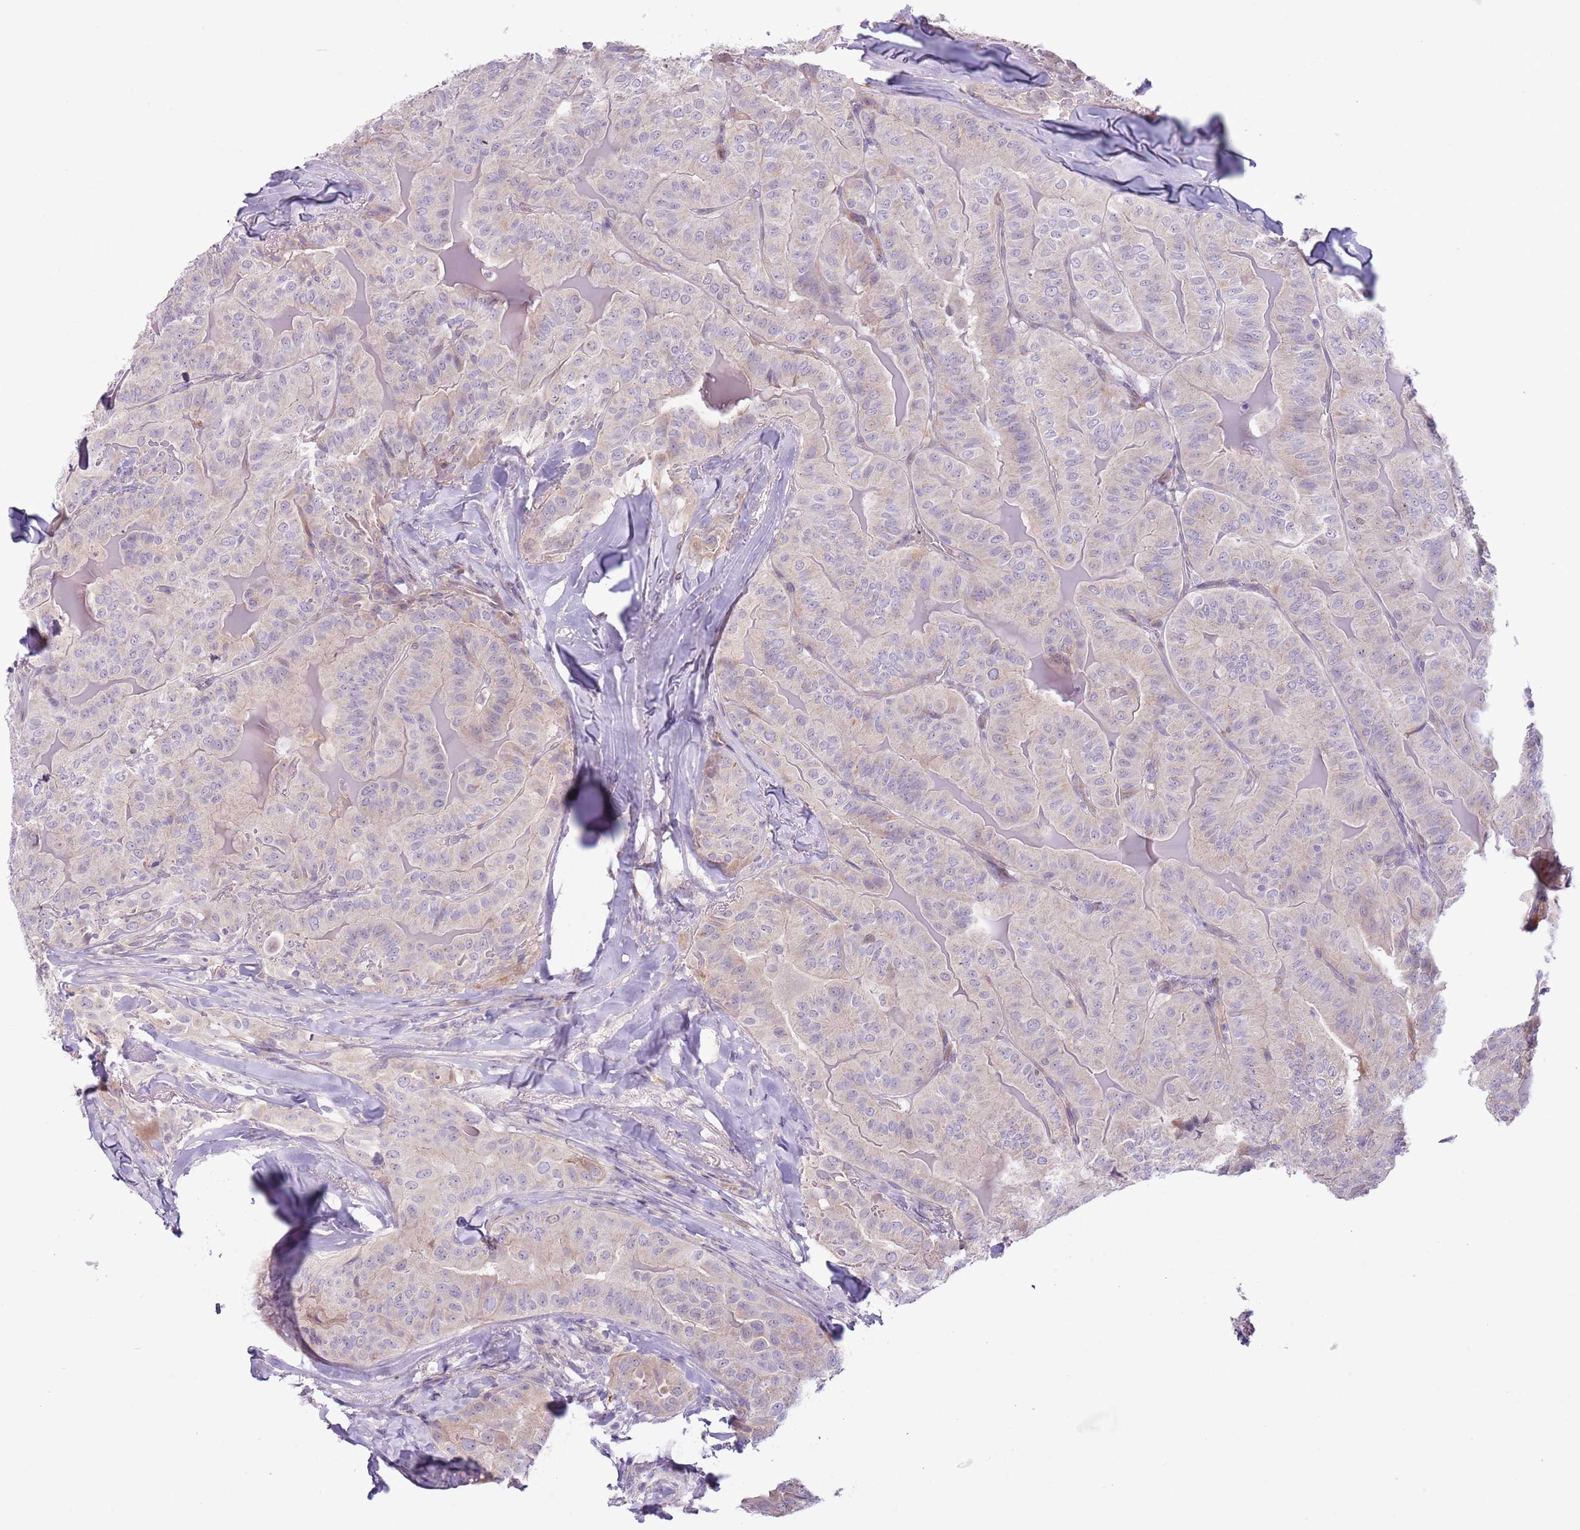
{"staining": {"intensity": "negative", "quantity": "none", "location": "none"}, "tissue": "thyroid cancer", "cell_type": "Tumor cells", "image_type": "cancer", "snomed": [{"axis": "morphology", "description": "Papillary adenocarcinoma, NOS"}, {"axis": "topography", "description": "Thyroid gland"}], "caption": "Thyroid papillary adenocarcinoma was stained to show a protein in brown. There is no significant expression in tumor cells. The staining was performed using DAB (3,3'-diaminobenzidine) to visualize the protein expression in brown, while the nuclei were stained in blue with hematoxylin (Magnification: 20x).", "gene": "MRO", "patient": {"sex": "female", "age": 68}}